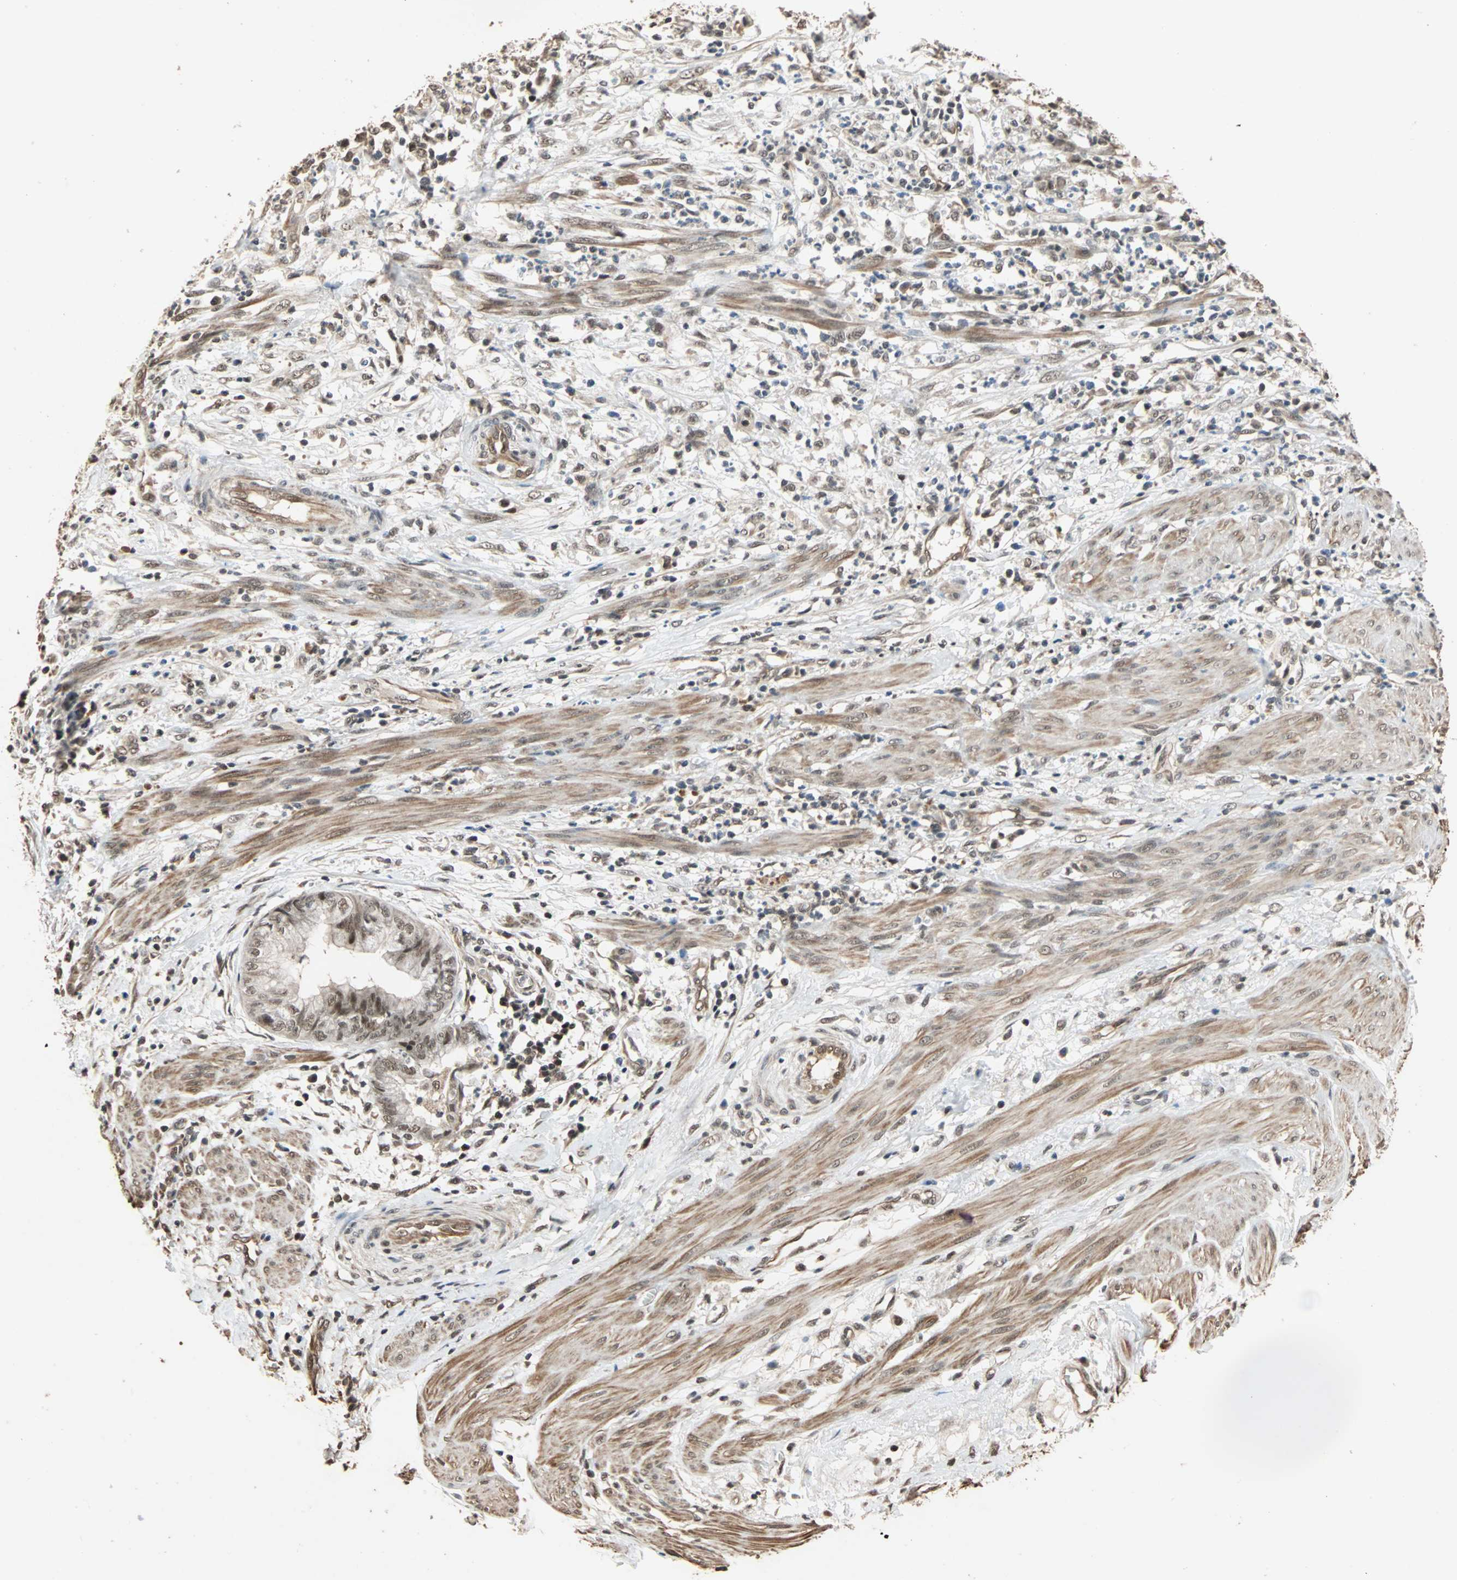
{"staining": {"intensity": "moderate", "quantity": ">75%", "location": "cytoplasmic/membranous,nuclear"}, "tissue": "endometrial cancer", "cell_type": "Tumor cells", "image_type": "cancer", "snomed": [{"axis": "morphology", "description": "Necrosis, NOS"}, {"axis": "morphology", "description": "Adenocarcinoma, NOS"}, {"axis": "topography", "description": "Endometrium"}], "caption": "This is an image of immunohistochemistry staining of endometrial adenocarcinoma, which shows moderate expression in the cytoplasmic/membranous and nuclear of tumor cells.", "gene": "CDC5L", "patient": {"sex": "female", "age": 79}}